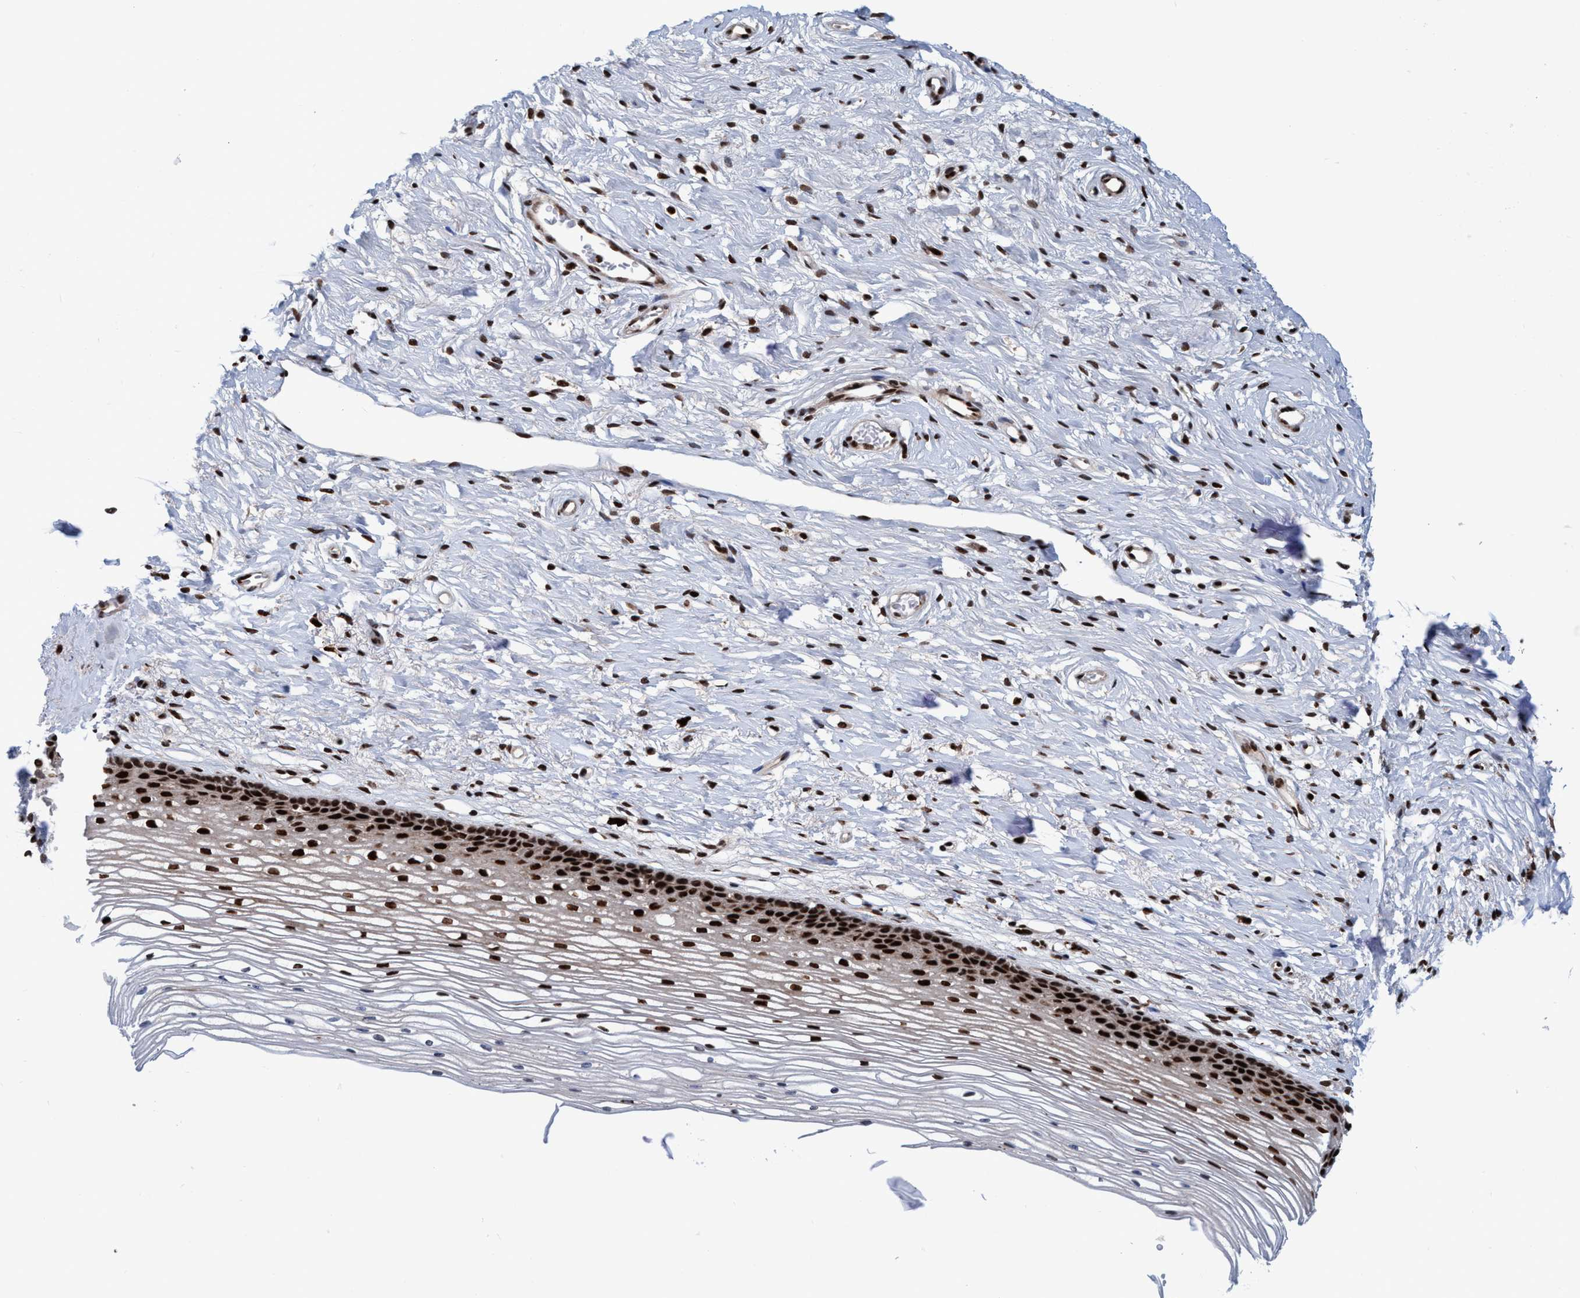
{"staining": {"intensity": "strong", "quantity": ">75%", "location": "nuclear"}, "tissue": "cervix", "cell_type": "Glandular cells", "image_type": "normal", "snomed": [{"axis": "morphology", "description": "Normal tissue, NOS"}, {"axis": "topography", "description": "Cervix"}], "caption": "This is a photomicrograph of immunohistochemistry staining of unremarkable cervix, which shows strong staining in the nuclear of glandular cells.", "gene": "TOPBP1", "patient": {"sex": "female", "age": 77}}